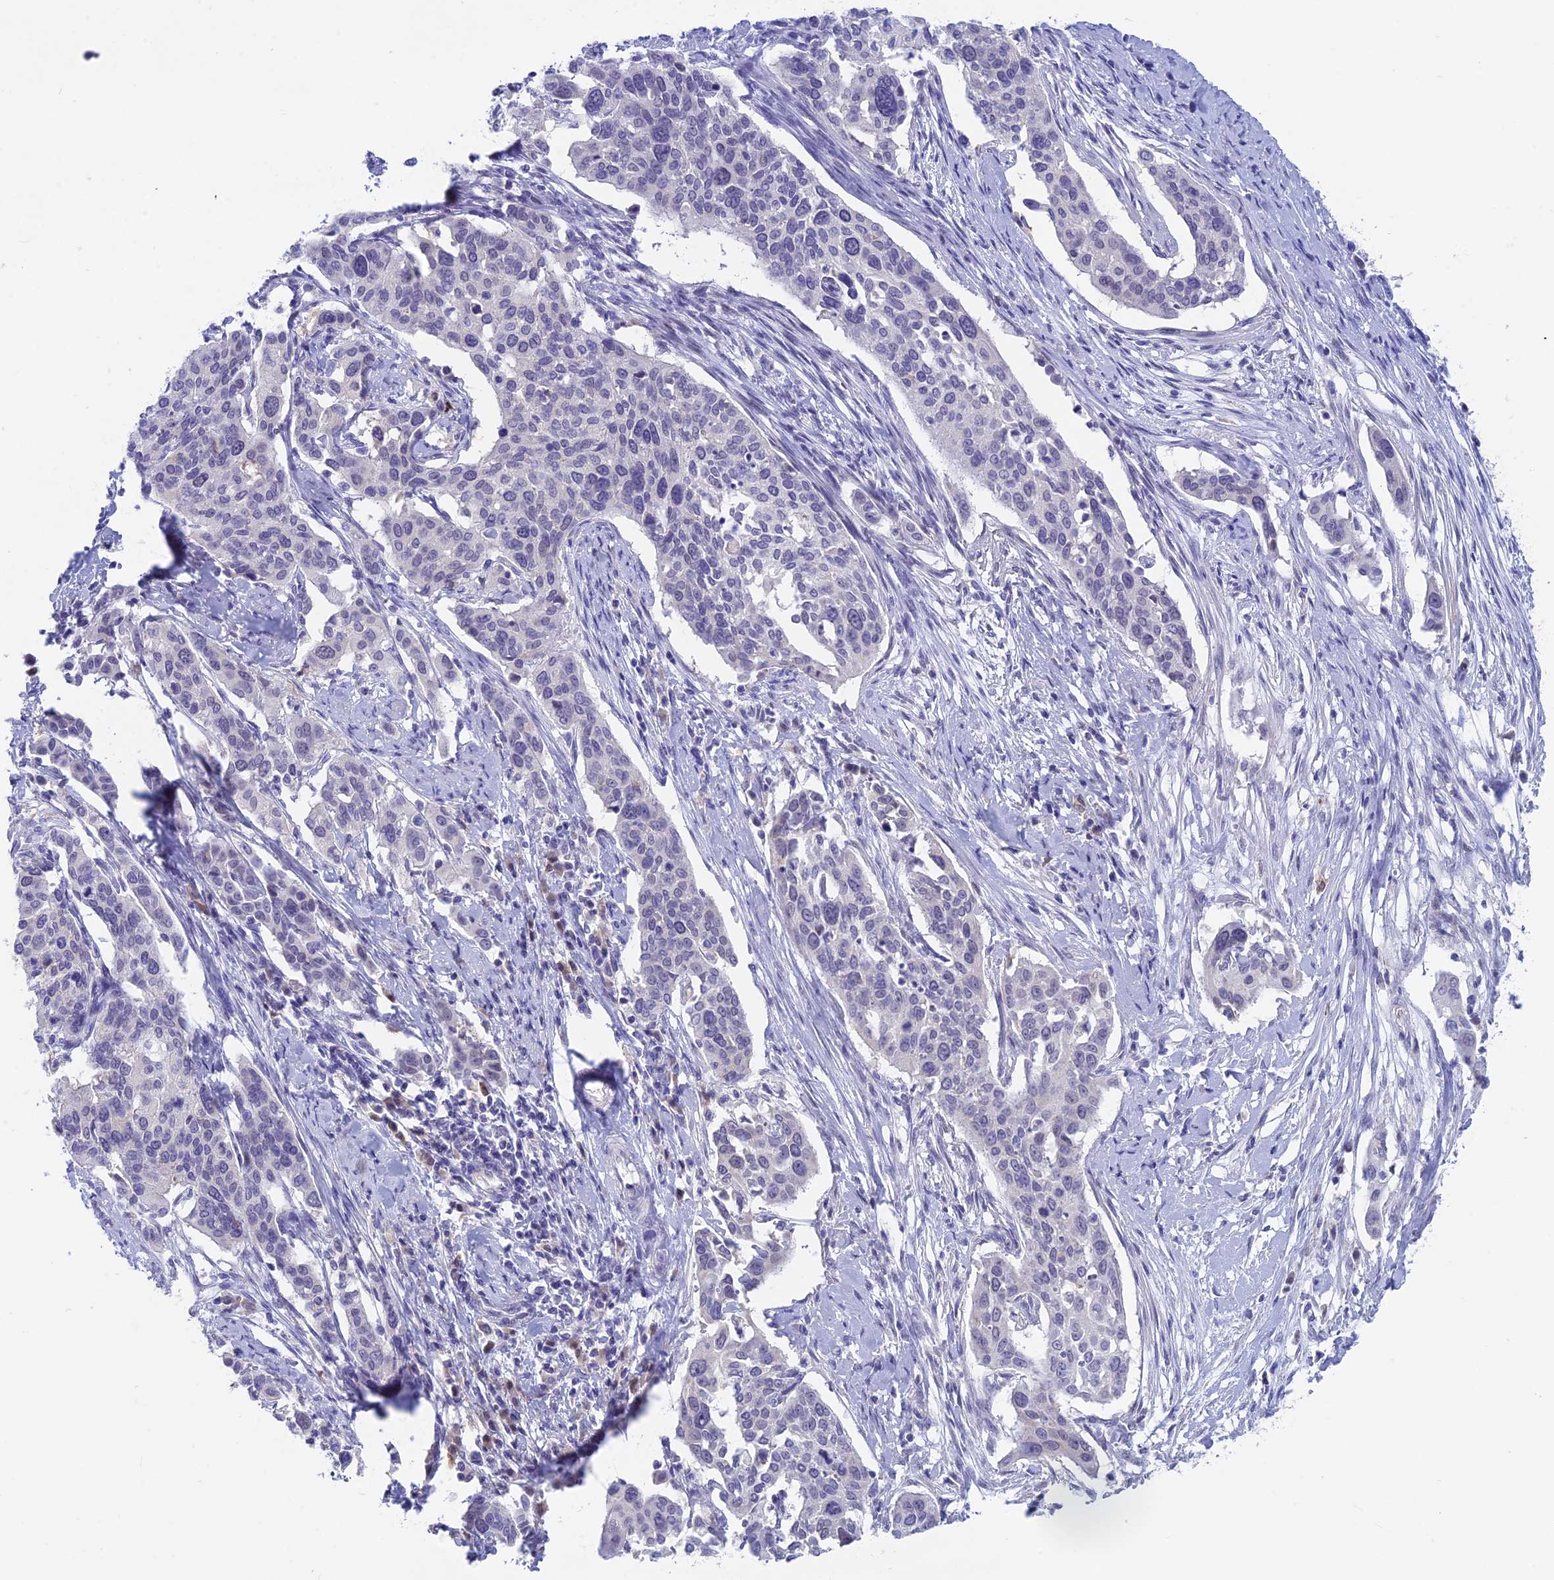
{"staining": {"intensity": "negative", "quantity": "none", "location": "none"}, "tissue": "cervical cancer", "cell_type": "Tumor cells", "image_type": "cancer", "snomed": [{"axis": "morphology", "description": "Squamous cell carcinoma, NOS"}, {"axis": "topography", "description": "Cervix"}], "caption": "A high-resolution micrograph shows IHC staining of cervical squamous cell carcinoma, which shows no significant positivity in tumor cells. (DAB IHC, high magnification).", "gene": "SNTN", "patient": {"sex": "female", "age": 44}}